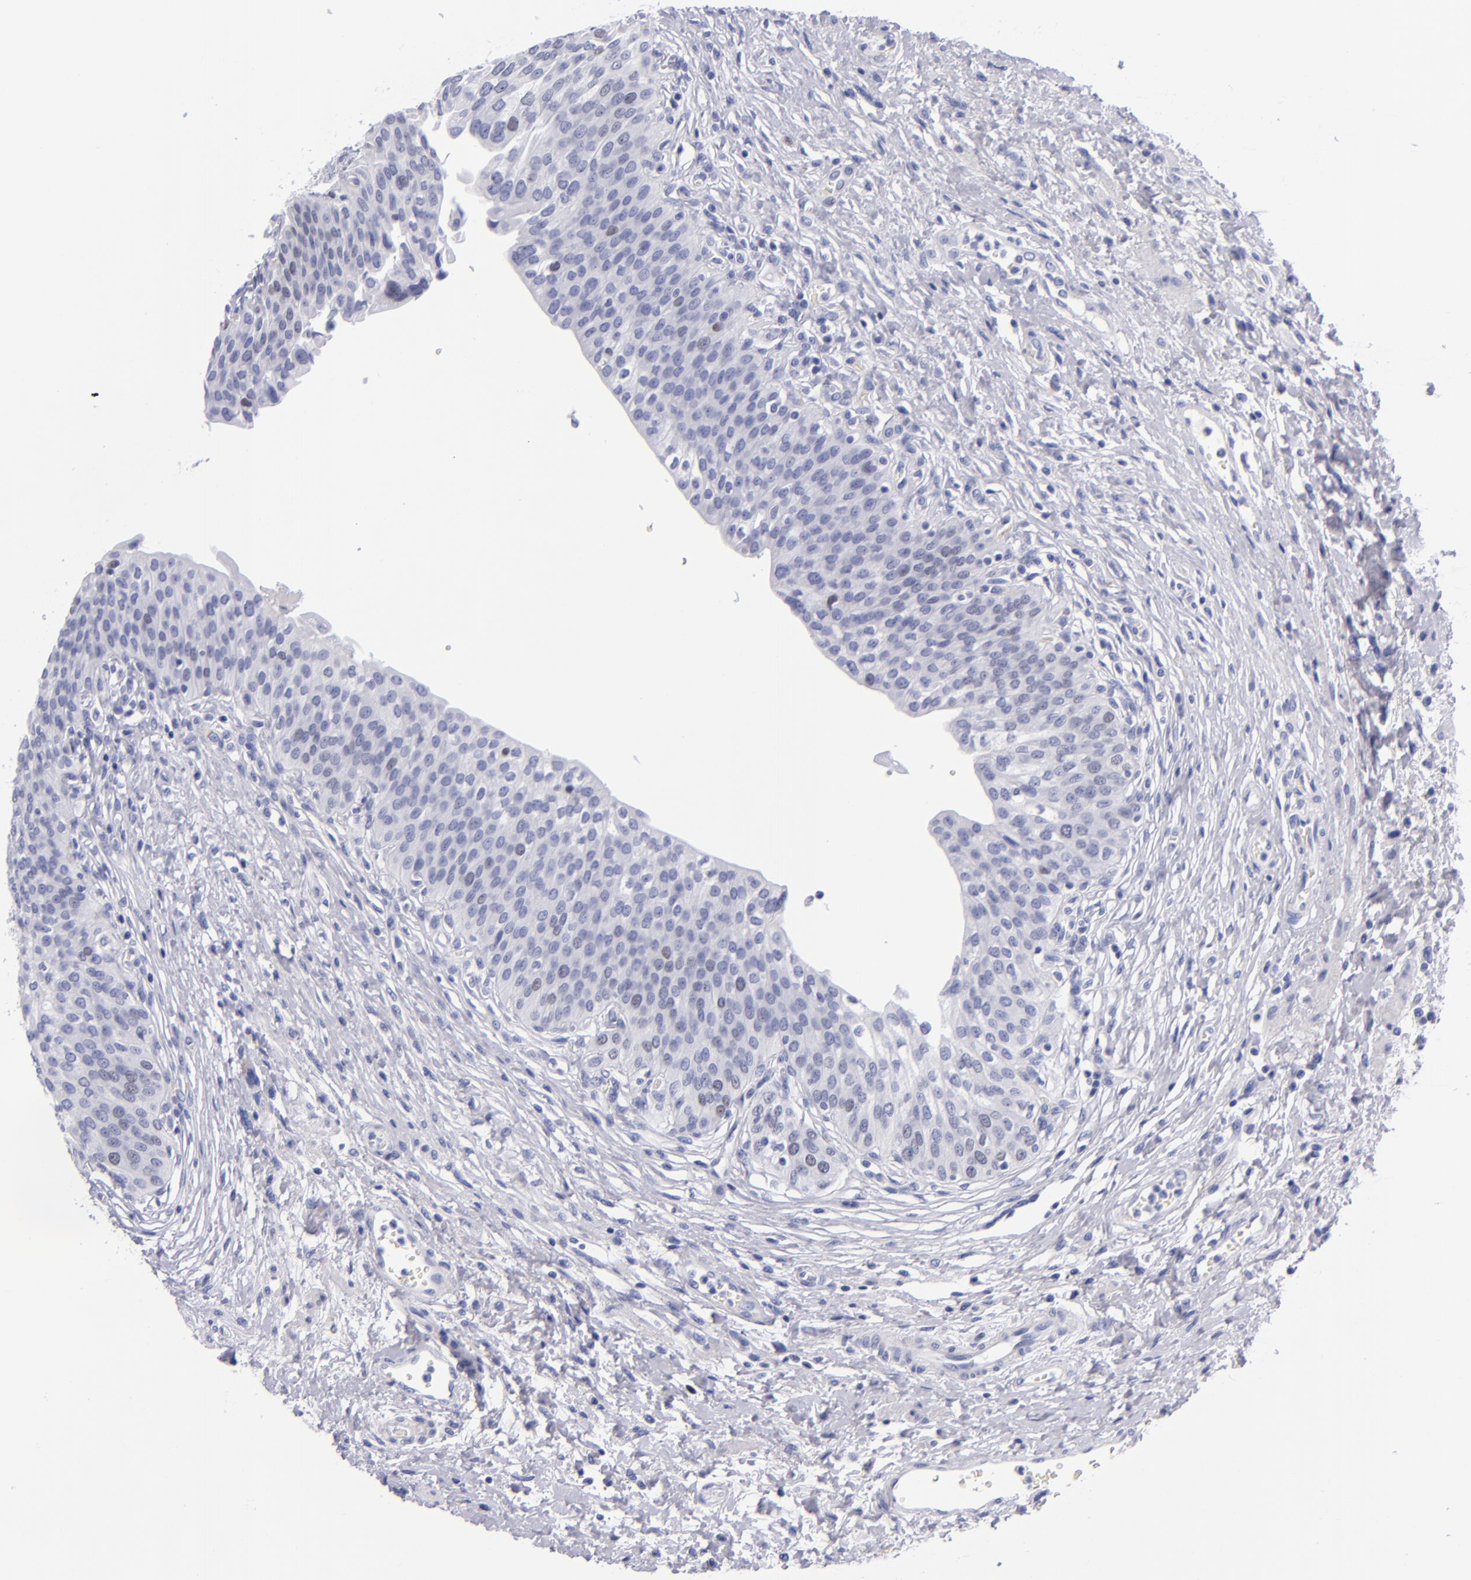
{"staining": {"intensity": "weak", "quantity": "<25%", "location": "nuclear"}, "tissue": "urinary bladder", "cell_type": "Urothelial cells", "image_type": "normal", "snomed": [{"axis": "morphology", "description": "Normal tissue, NOS"}, {"axis": "topography", "description": "Smooth muscle"}, {"axis": "topography", "description": "Urinary bladder"}], "caption": "Micrograph shows no protein staining in urothelial cells of normal urinary bladder. (Brightfield microscopy of DAB IHC at high magnification).", "gene": "MCM7", "patient": {"sex": "male", "age": 35}}